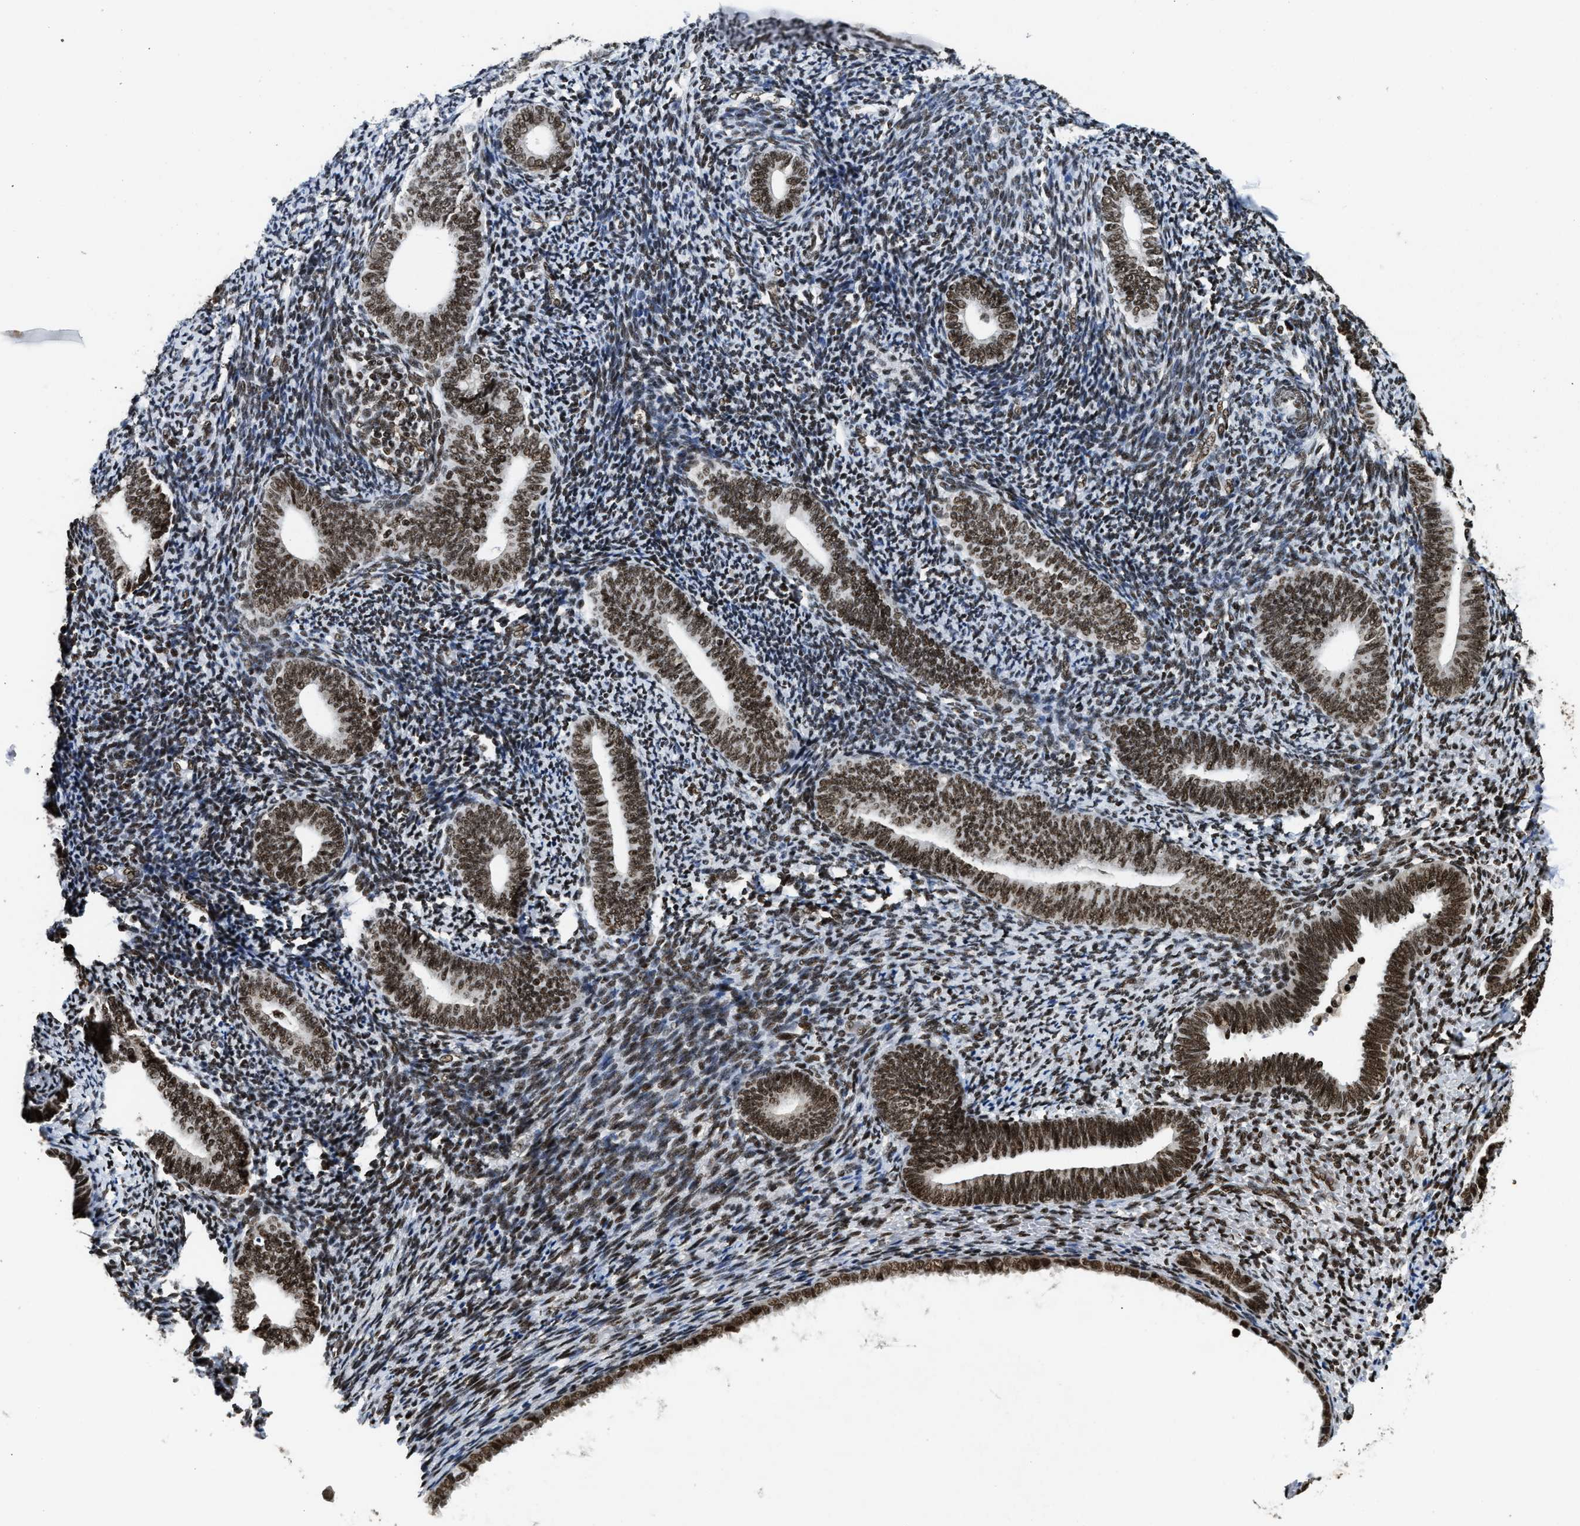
{"staining": {"intensity": "strong", "quantity": "25%-75%", "location": "nuclear"}, "tissue": "endometrium", "cell_type": "Cells in endometrial stroma", "image_type": "normal", "snomed": [{"axis": "morphology", "description": "Normal tissue, NOS"}, {"axis": "topography", "description": "Endometrium"}], "caption": "A high-resolution image shows immunohistochemistry staining of benign endometrium, which exhibits strong nuclear expression in about 25%-75% of cells in endometrial stroma. (IHC, brightfield microscopy, high magnification).", "gene": "RAD21", "patient": {"sex": "female", "age": 66}}